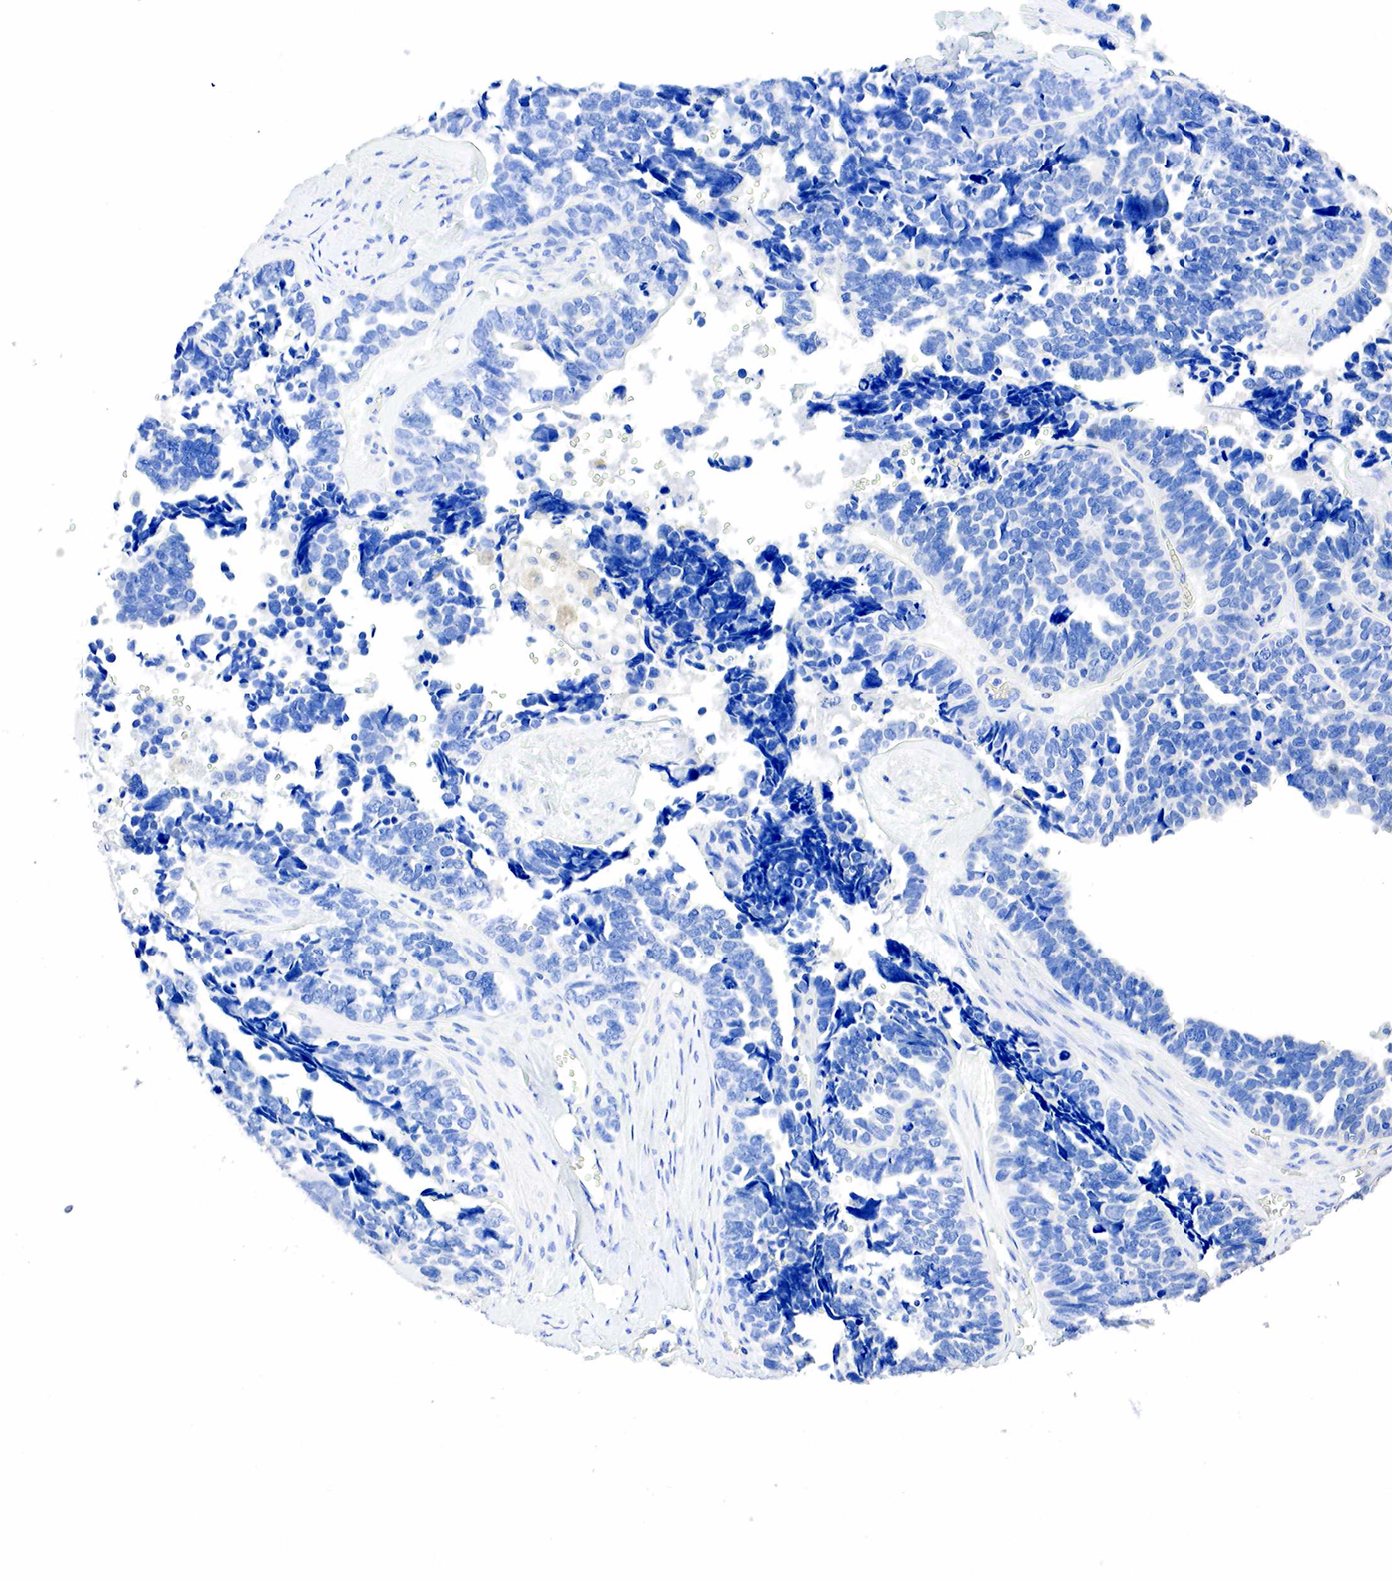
{"staining": {"intensity": "negative", "quantity": "none", "location": "none"}, "tissue": "ovarian cancer", "cell_type": "Tumor cells", "image_type": "cancer", "snomed": [{"axis": "morphology", "description": "Cystadenocarcinoma, serous, NOS"}, {"axis": "topography", "description": "Ovary"}], "caption": "Histopathology image shows no protein positivity in tumor cells of ovarian serous cystadenocarcinoma tissue. (Immunohistochemistry (ihc), brightfield microscopy, high magnification).", "gene": "SST", "patient": {"sex": "female", "age": 77}}